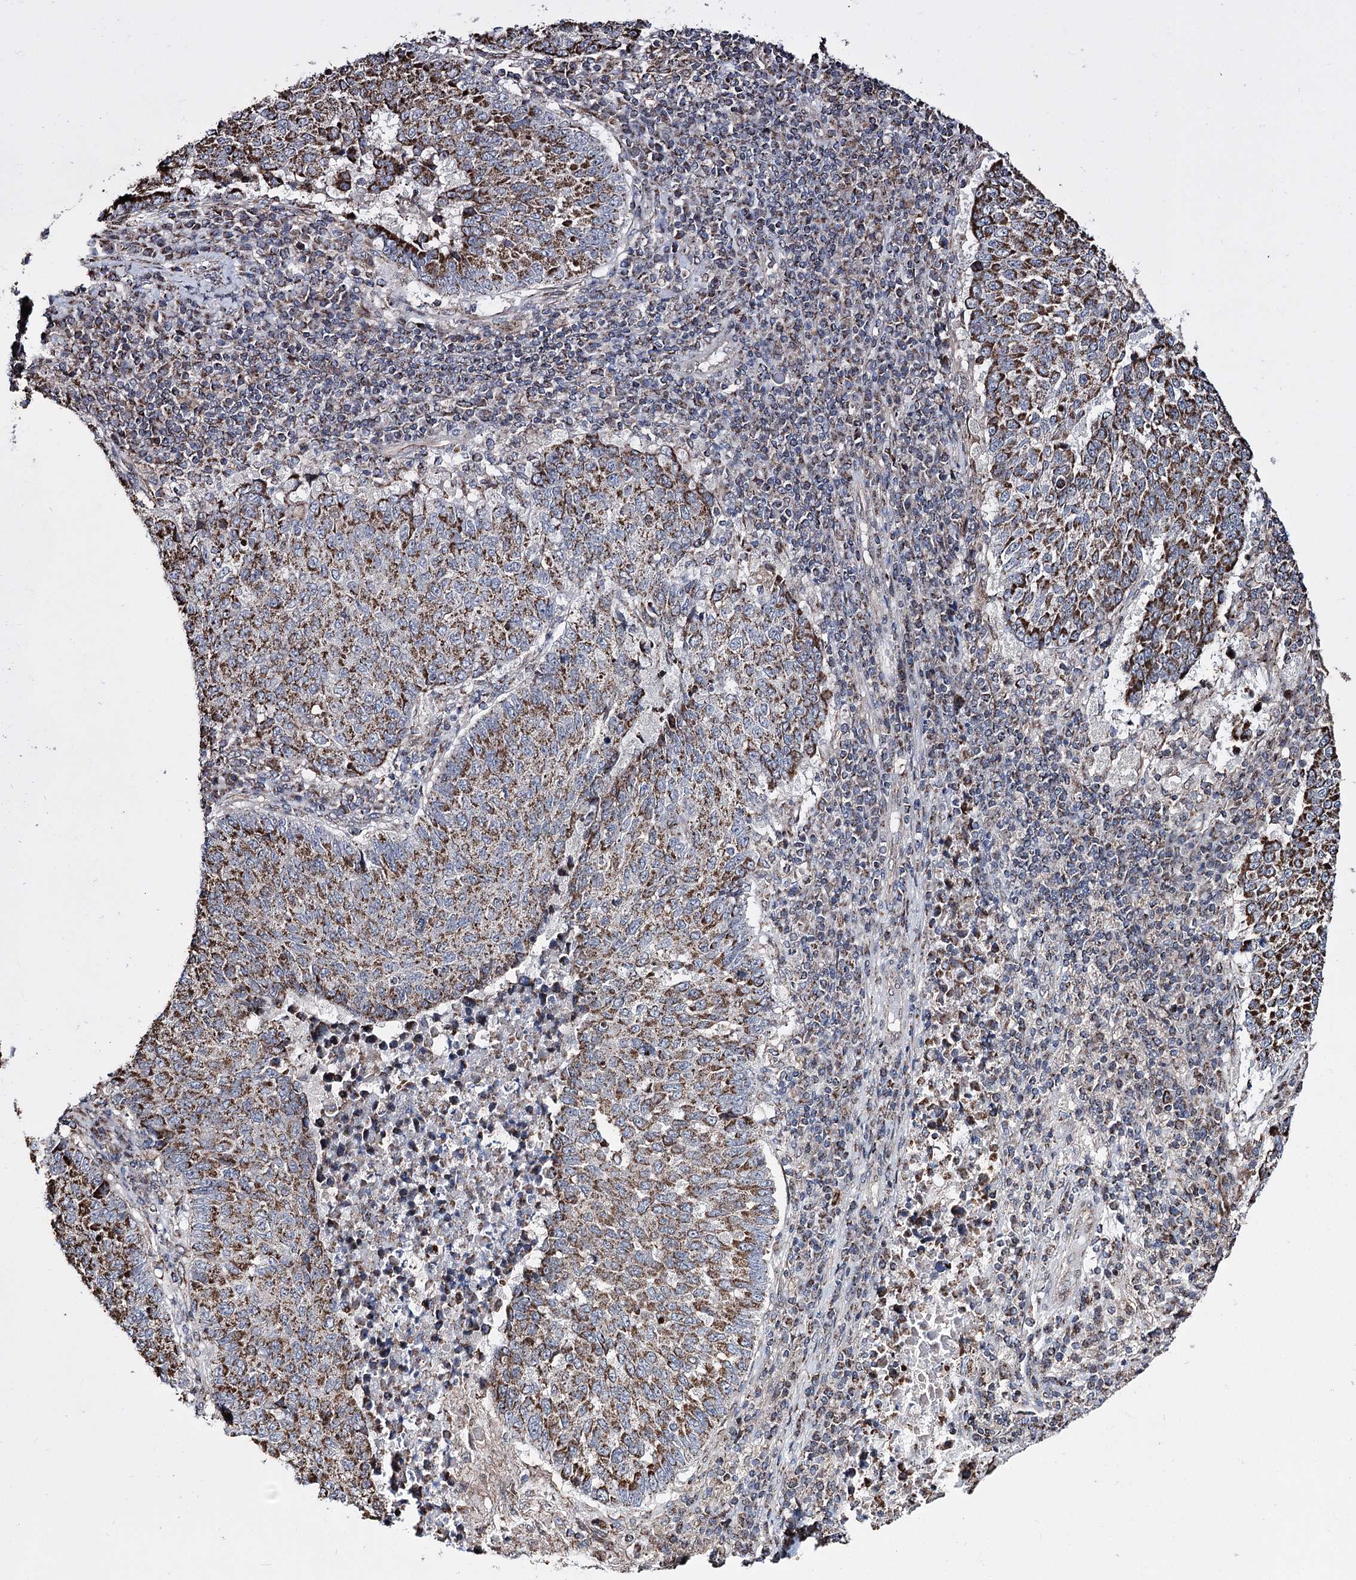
{"staining": {"intensity": "moderate", "quantity": ">75%", "location": "cytoplasmic/membranous"}, "tissue": "lung cancer", "cell_type": "Tumor cells", "image_type": "cancer", "snomed": [{"axis": "morphology", "description": "Squamous cell carcinoma, NOS"}, {"axis": "topography", "description": "Lung"}], "caption": "Squamous cell carcinoma (lung) stained with IHC exhibits moderate cytoplasmic/membranous positivity in about >75% of tumor cells.", "gene": "CREB3L4", "patient": {"sex": "male", "age": 73}}